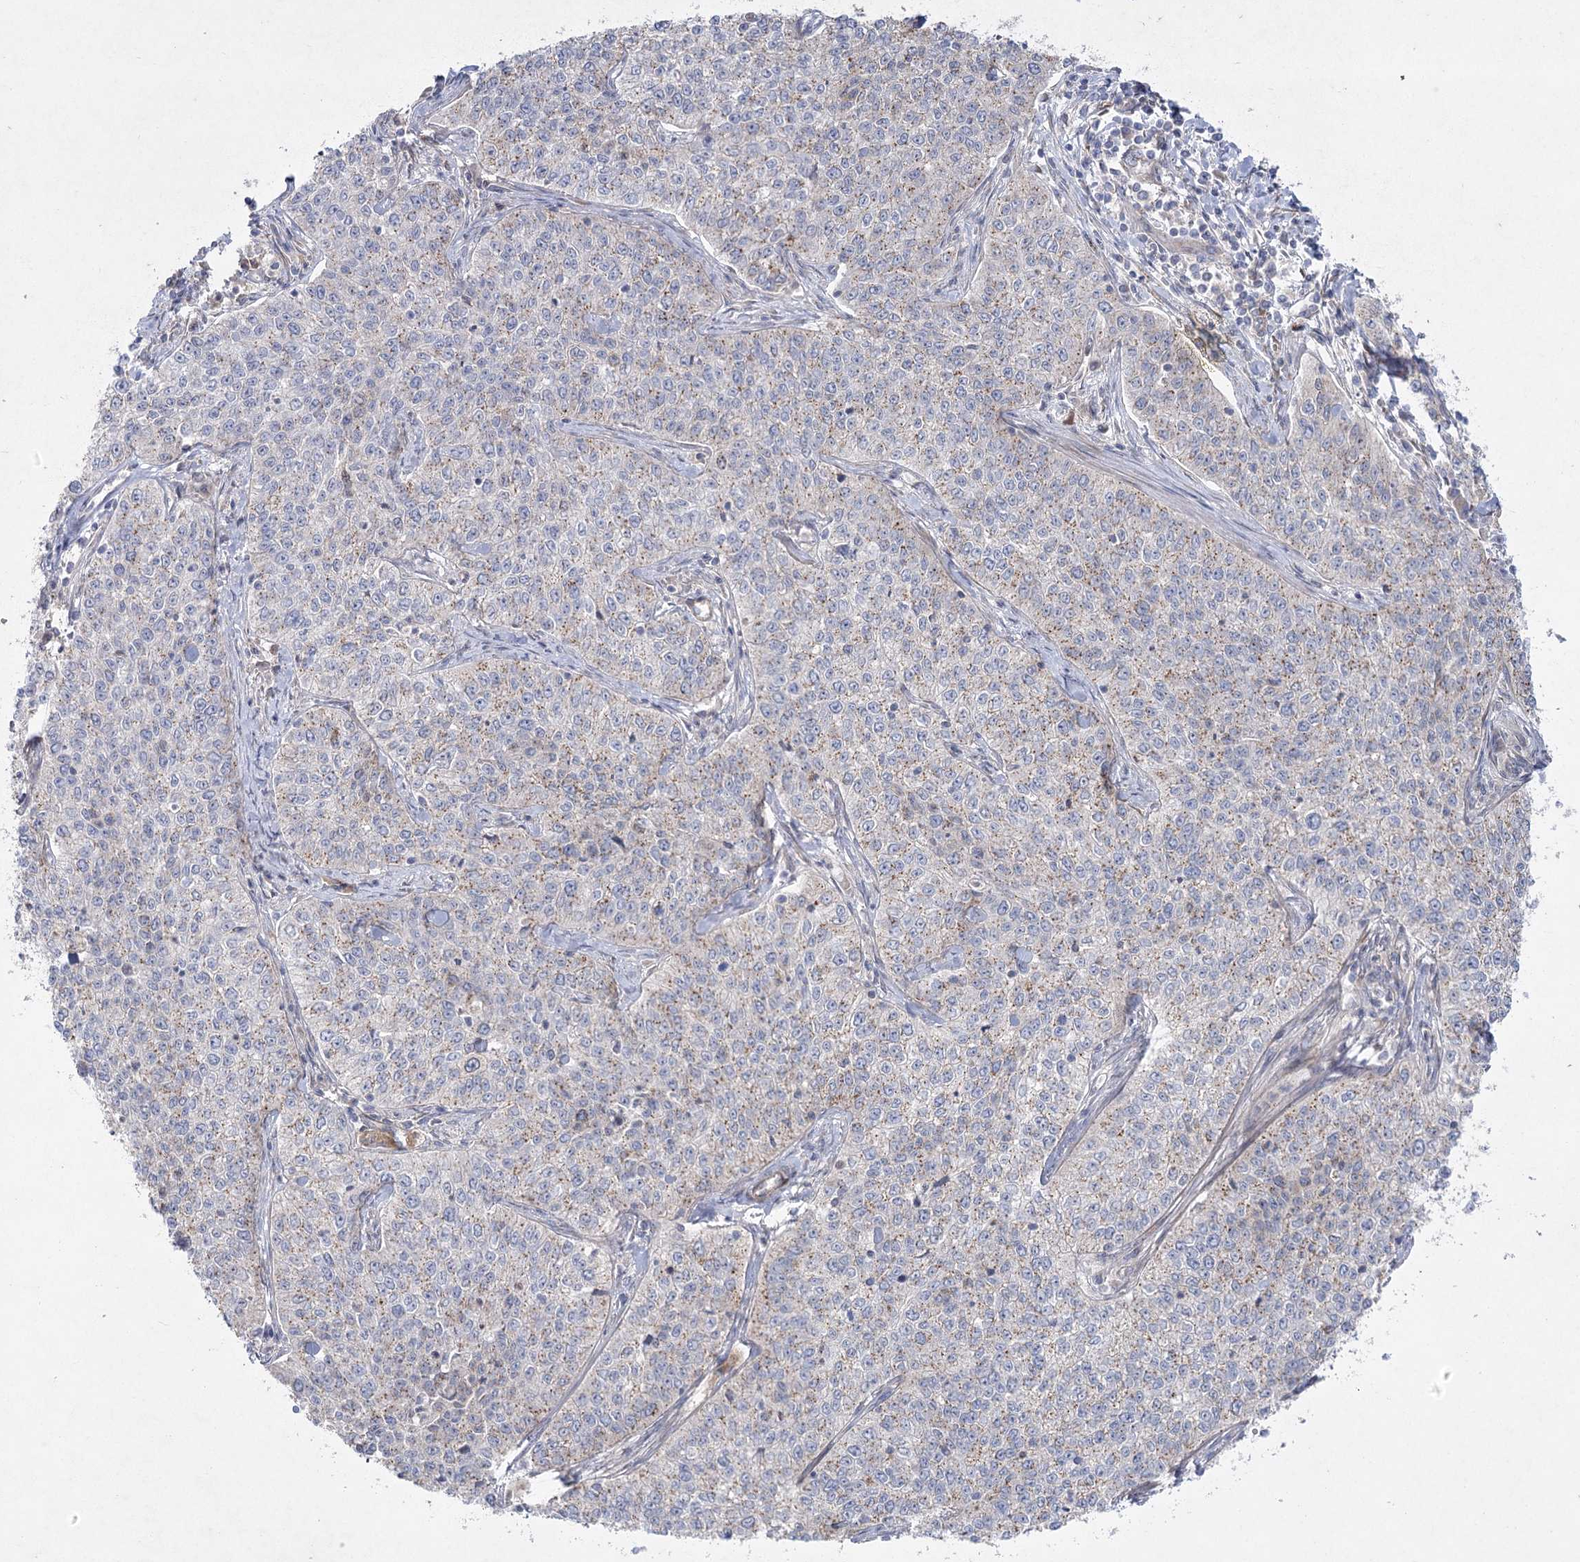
{"staining": {"intensity": "negative", "quantity": "none", "location": "none"}, "tissue": "cervical cancer", "cell_type": "Tumor cells", "image_type": "cancer", "snomed": [{"axis": "morphology", "description": "Squamous cell carcinoma, NOS"}, {"axis": "topography", "description": "Cervix"}], "caption": "DAB (3,3'-diaminobenzidine) immunohistochemical staining of cervical cancer shows no significant positivity in tumor cells. (Brightfield microscopy of DAB immunohistochemistry at high magnification).", "gene": "SH3BP5L", "patient": {"sex": "female", "age": 35}}